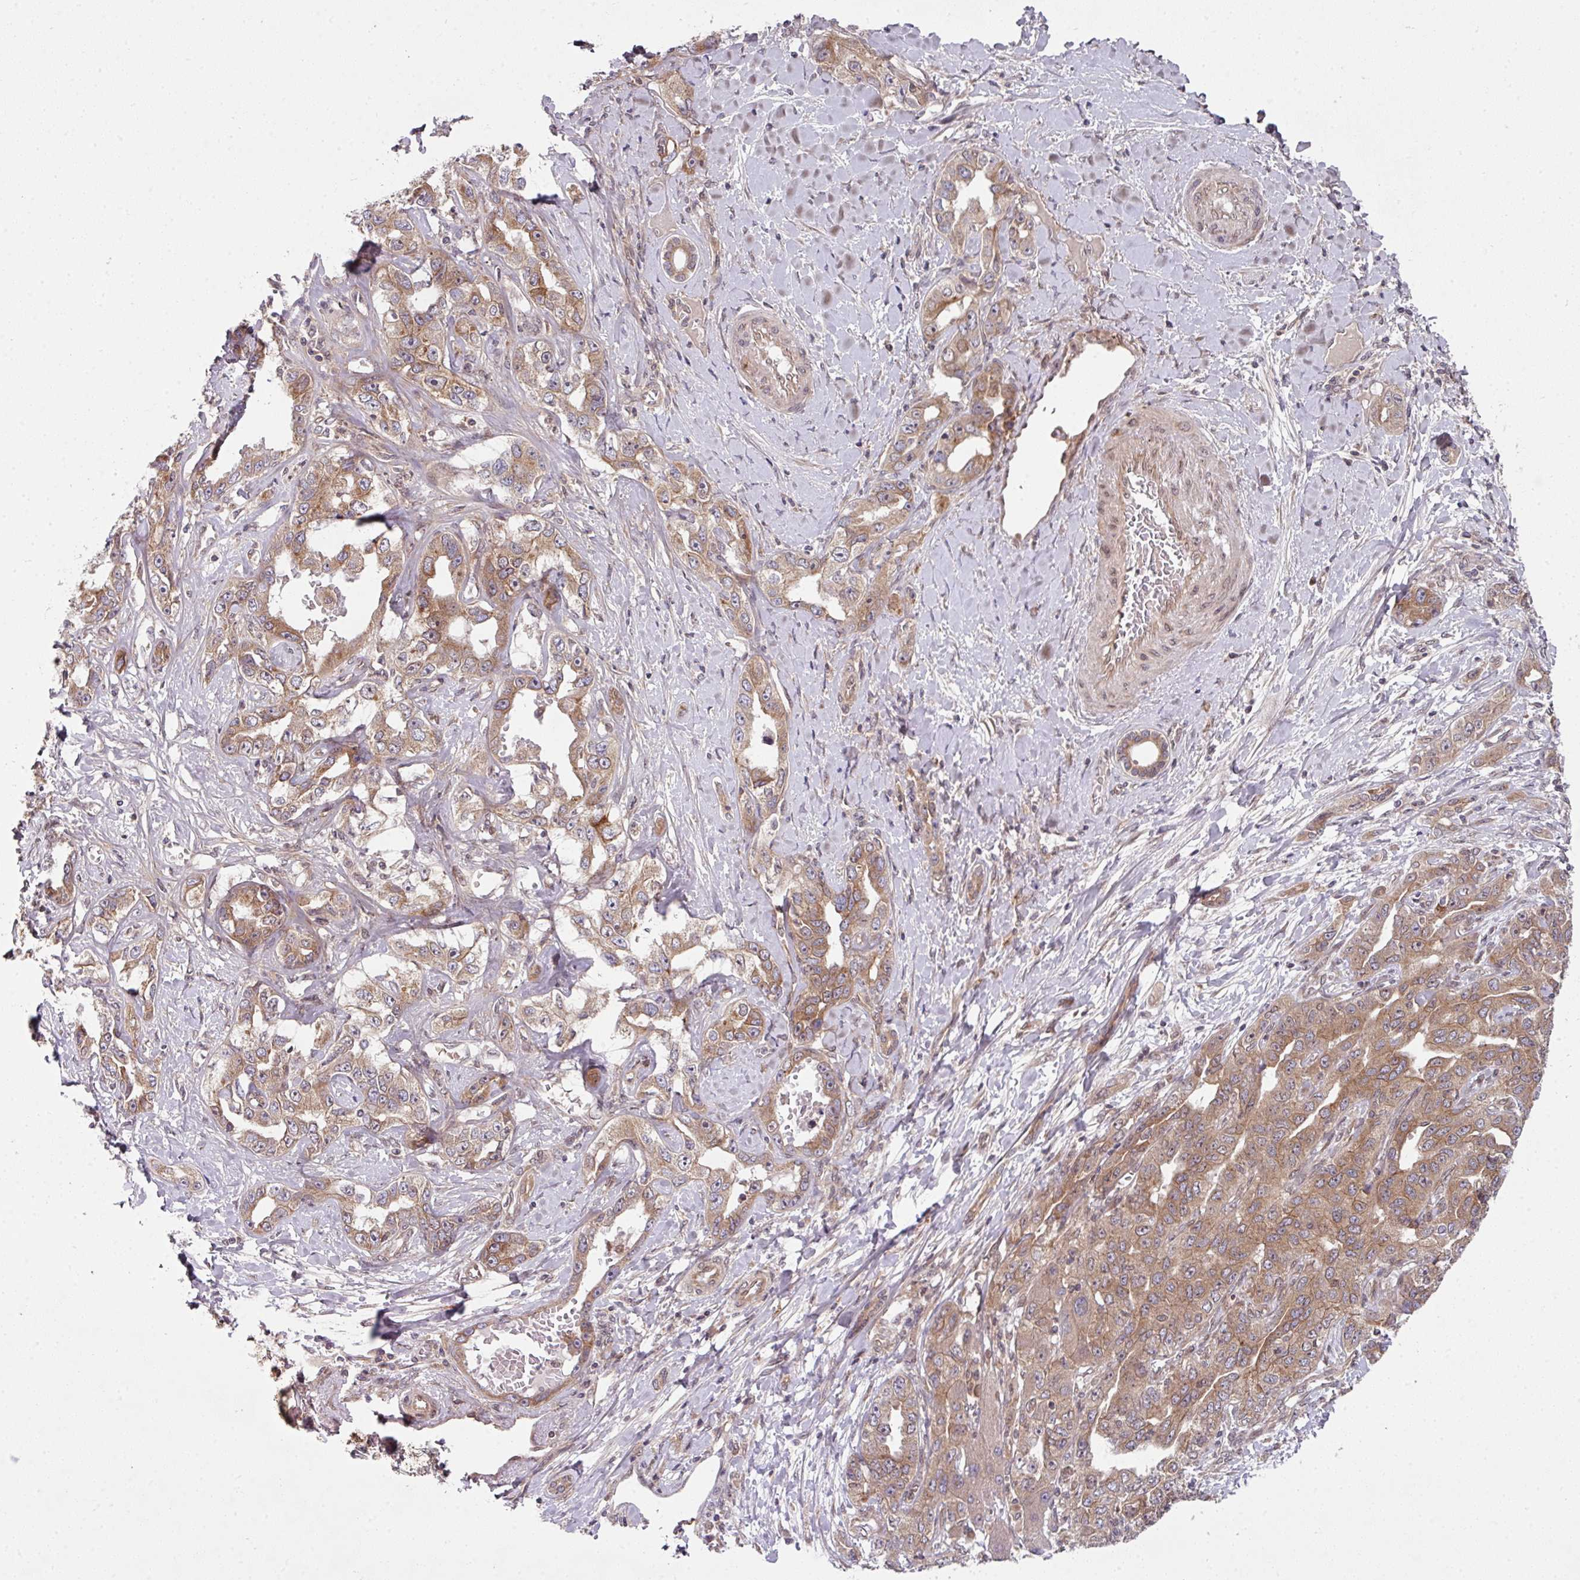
{"staining": {"intensity": "moderate", "quantity": ">75%", "location": "cytoplasmic/membranous"}, "tissue": "liver cancer", "cell_type": "Tumor cells", "image_type": "cancer", "snomed": [{"axis": "morphology", "description": "Cholangiocarcinoma"}, {"axis": "topography", "description": "Liver"}], "caption": "Protein staining reveals moderate cytoplasmic/membranous positivity in approximately >75% of tumor cells in liver cancer (cholangiocarcinoma).", "gene": "CAMLG", "patient": {"sex": "male", "age": 59}}